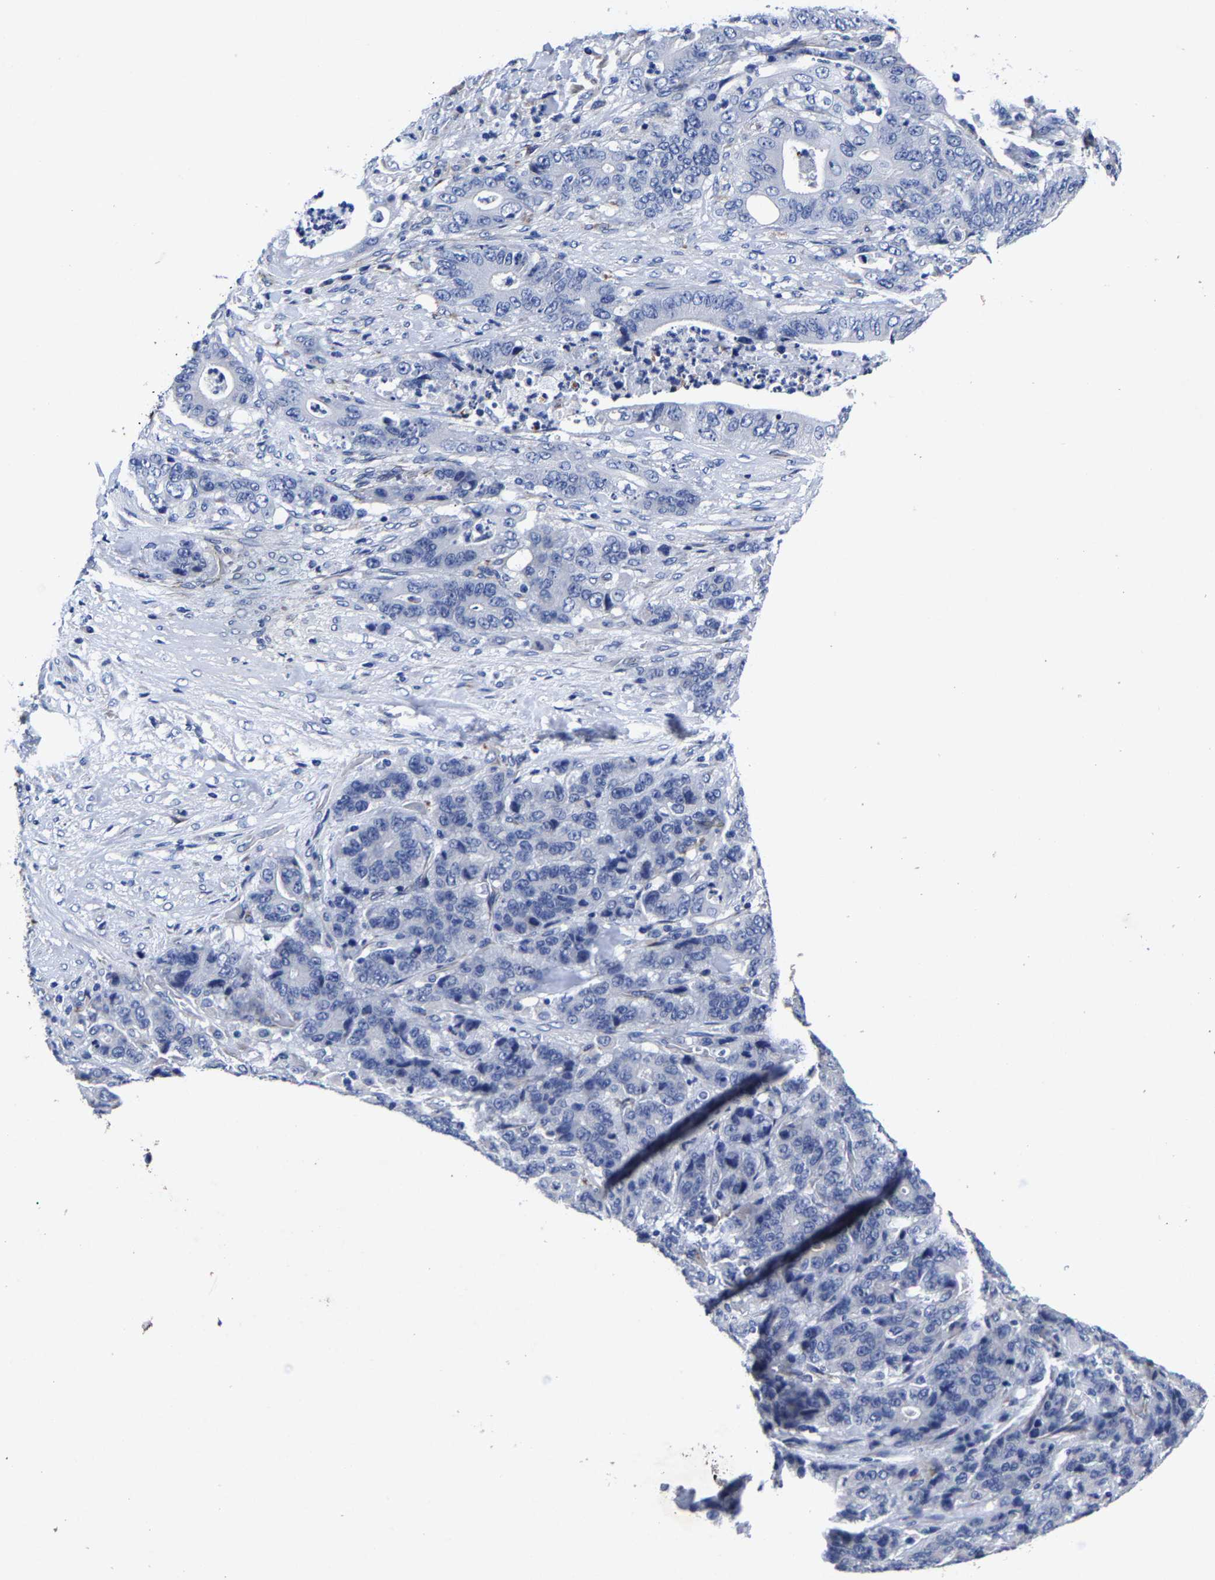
{"staining": {"intensity": "negative", "quantity": "none", "location": "none"}, "tissue": "stomach cancer", "cell_type": "Tumor cells", "image_type": "cancer", "snomed": [{"axis": "morphology", "description": "Adenocarcinoma, NOS"}, {"axis": "topography", "description": "Stomach"}], "caption": "Adenocarcinoma (stomach) stained for a protein using immunohistochemistry (IHC) reveals no positivity tumor cells.", "gene": "AASS", "patient": {"sex": "female", "age": 73}}